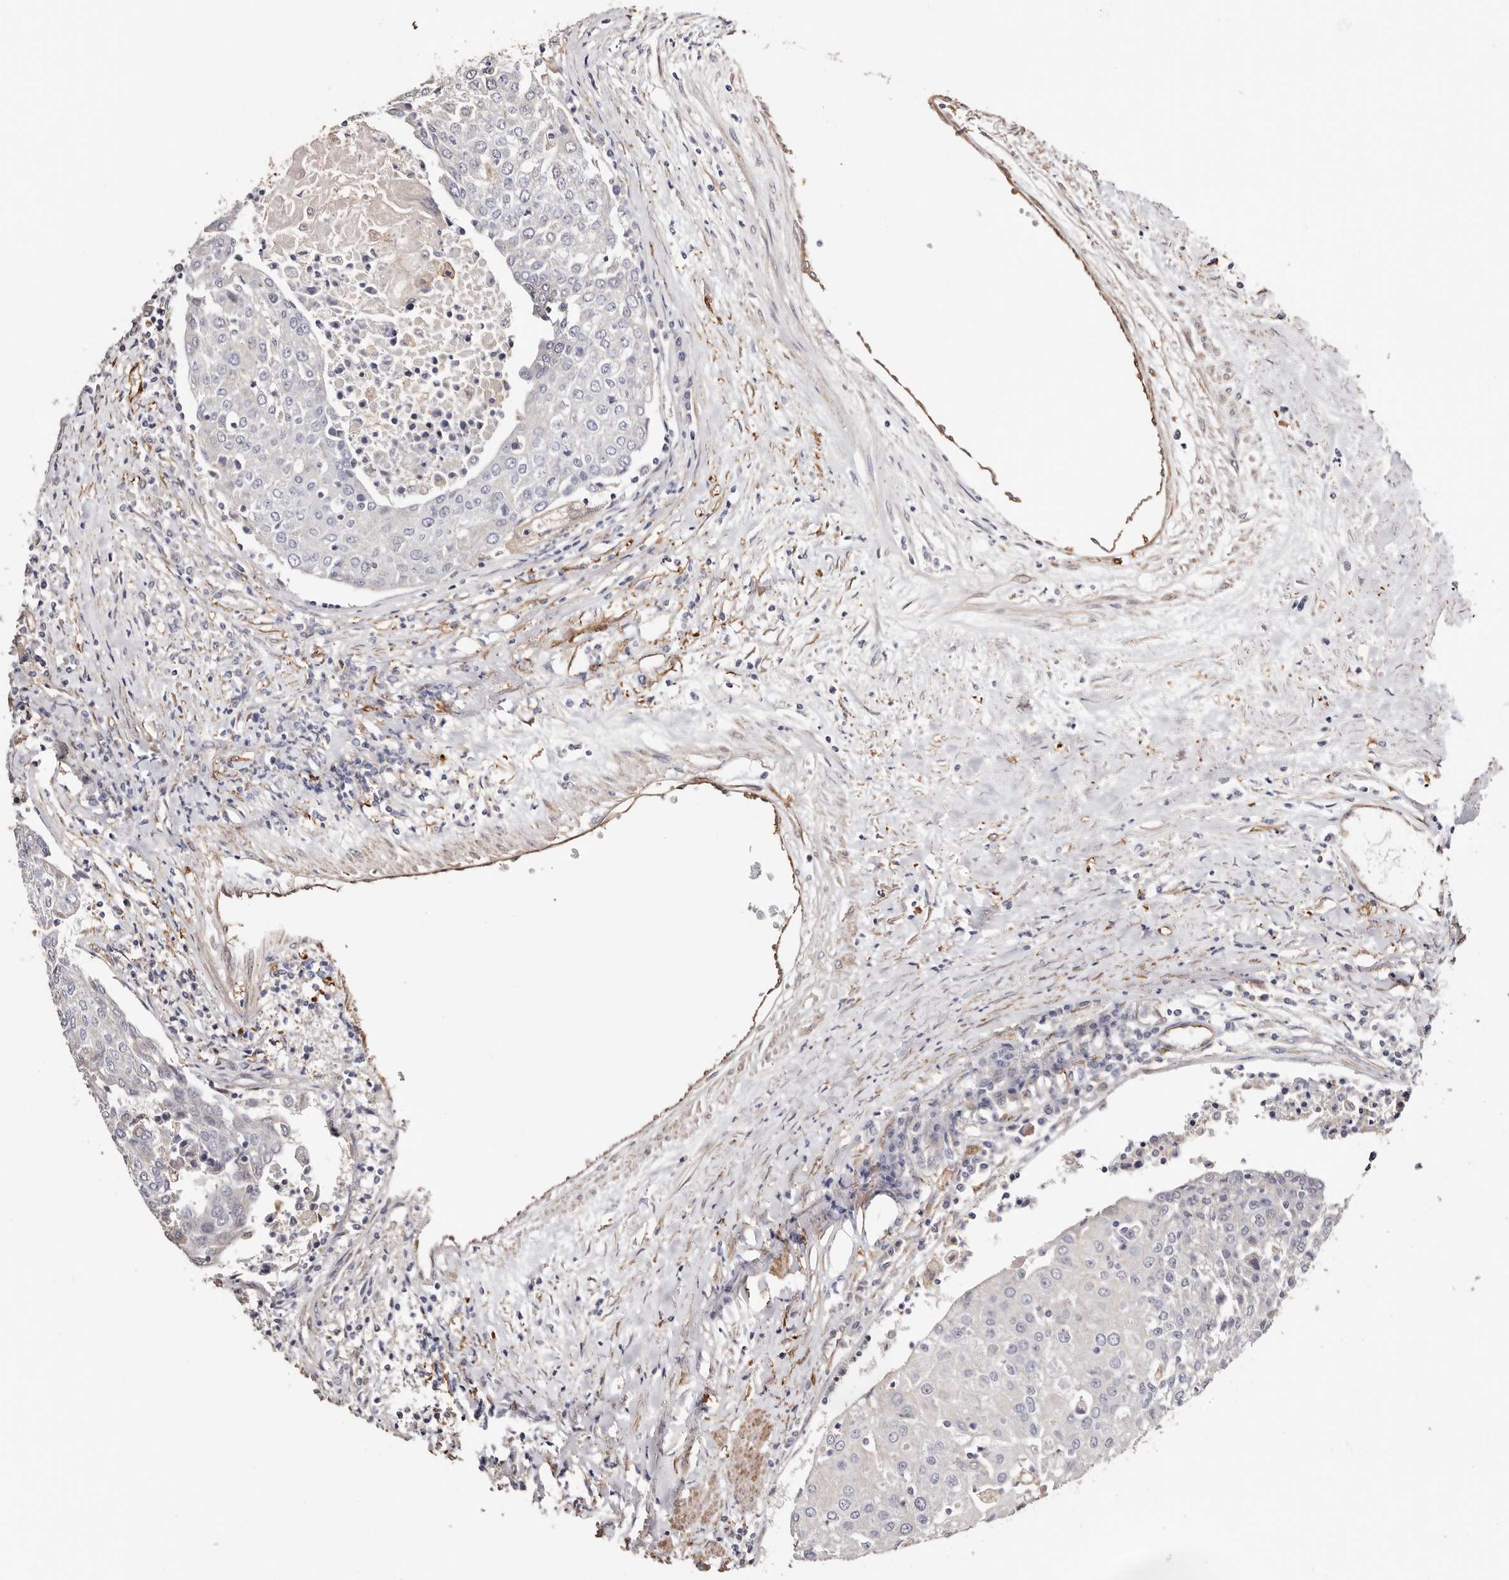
{"staining": {"intensity": "negative", "quantity": "none", "location": "none"}, "tissue": "urothelial cancer", "cell_type": "Tumor cells", "image_type": "cancer", "snomed": [{"axis": "morphology", "description": "Urothelial carcinoma, High grade"}, {"axis": "topography", "description": "Urinary bladder"}], "caption": "IHC histopathology image of human urothelial carcinoma (high-grade) stained for a protein (brown), which exhibits no staining in tumor cells. (DAB (3,3'-diaminobenzidine) immunohistochemistry (IHC) with hematoxylin counter stain).", "gene": "TGM2", "patient": {"sex": "female", "age": 85}}